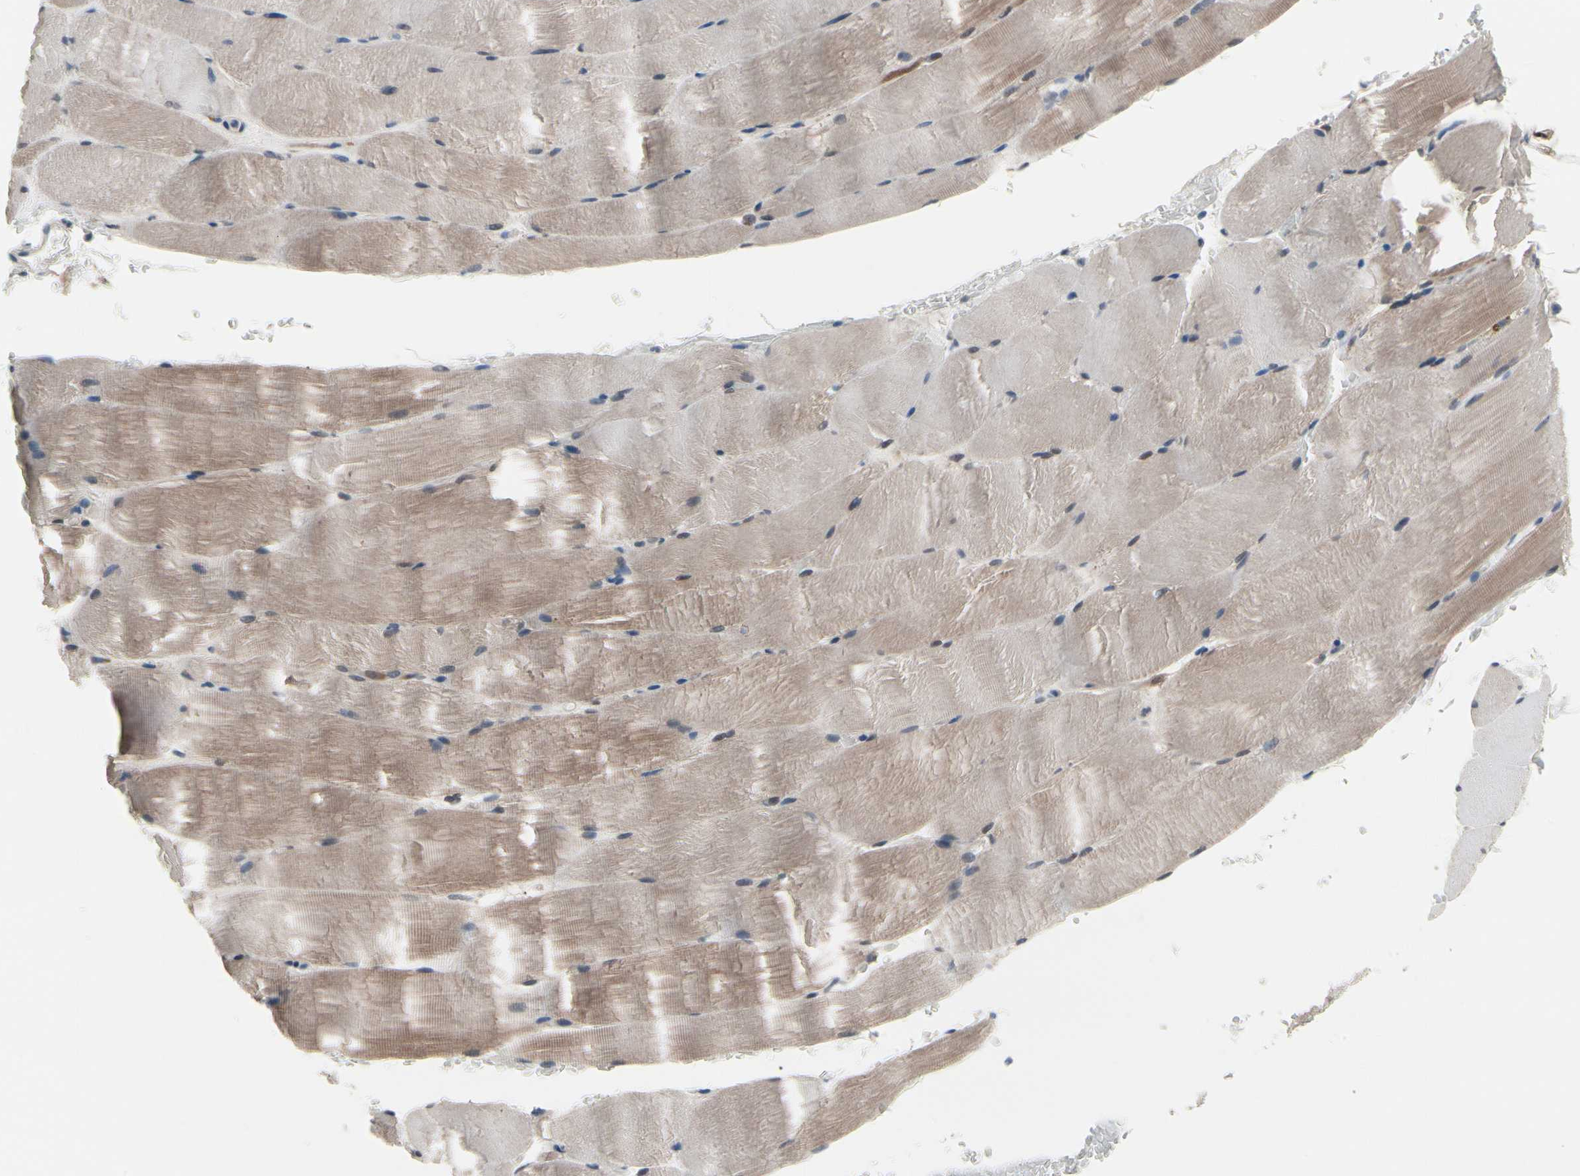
{"staining": {"intensity": "moderate", "quantity": "25%-75%", "location": "cytoplasmic/membranous"}, "tissue": "skeletal muscle", "cell_type": "Myocytes", "image_type": "normal", "snomed": [{"axis": "morphology", "description": "Normal tissue, NOS"}, {"axis": "topography", "description": "Skeletal muscle"}, {"axis": "topography", "description": "Parathyroid gland"}], "caption": "Immunohistochemistry staining of unremarkable skeletal muscle, which exhibits medium levels of moderate cytoplasmic/membranous staining in about 25%-75% of myocytes indicating moderate cytoplasmic/membranous protein staining. The staining was performed using DAB (brown) for protein detection and nuclei were counterstained in hematoxylin (blue).", "gene": "PRDX6", "patient": {"sex": "female", "age": 37}}